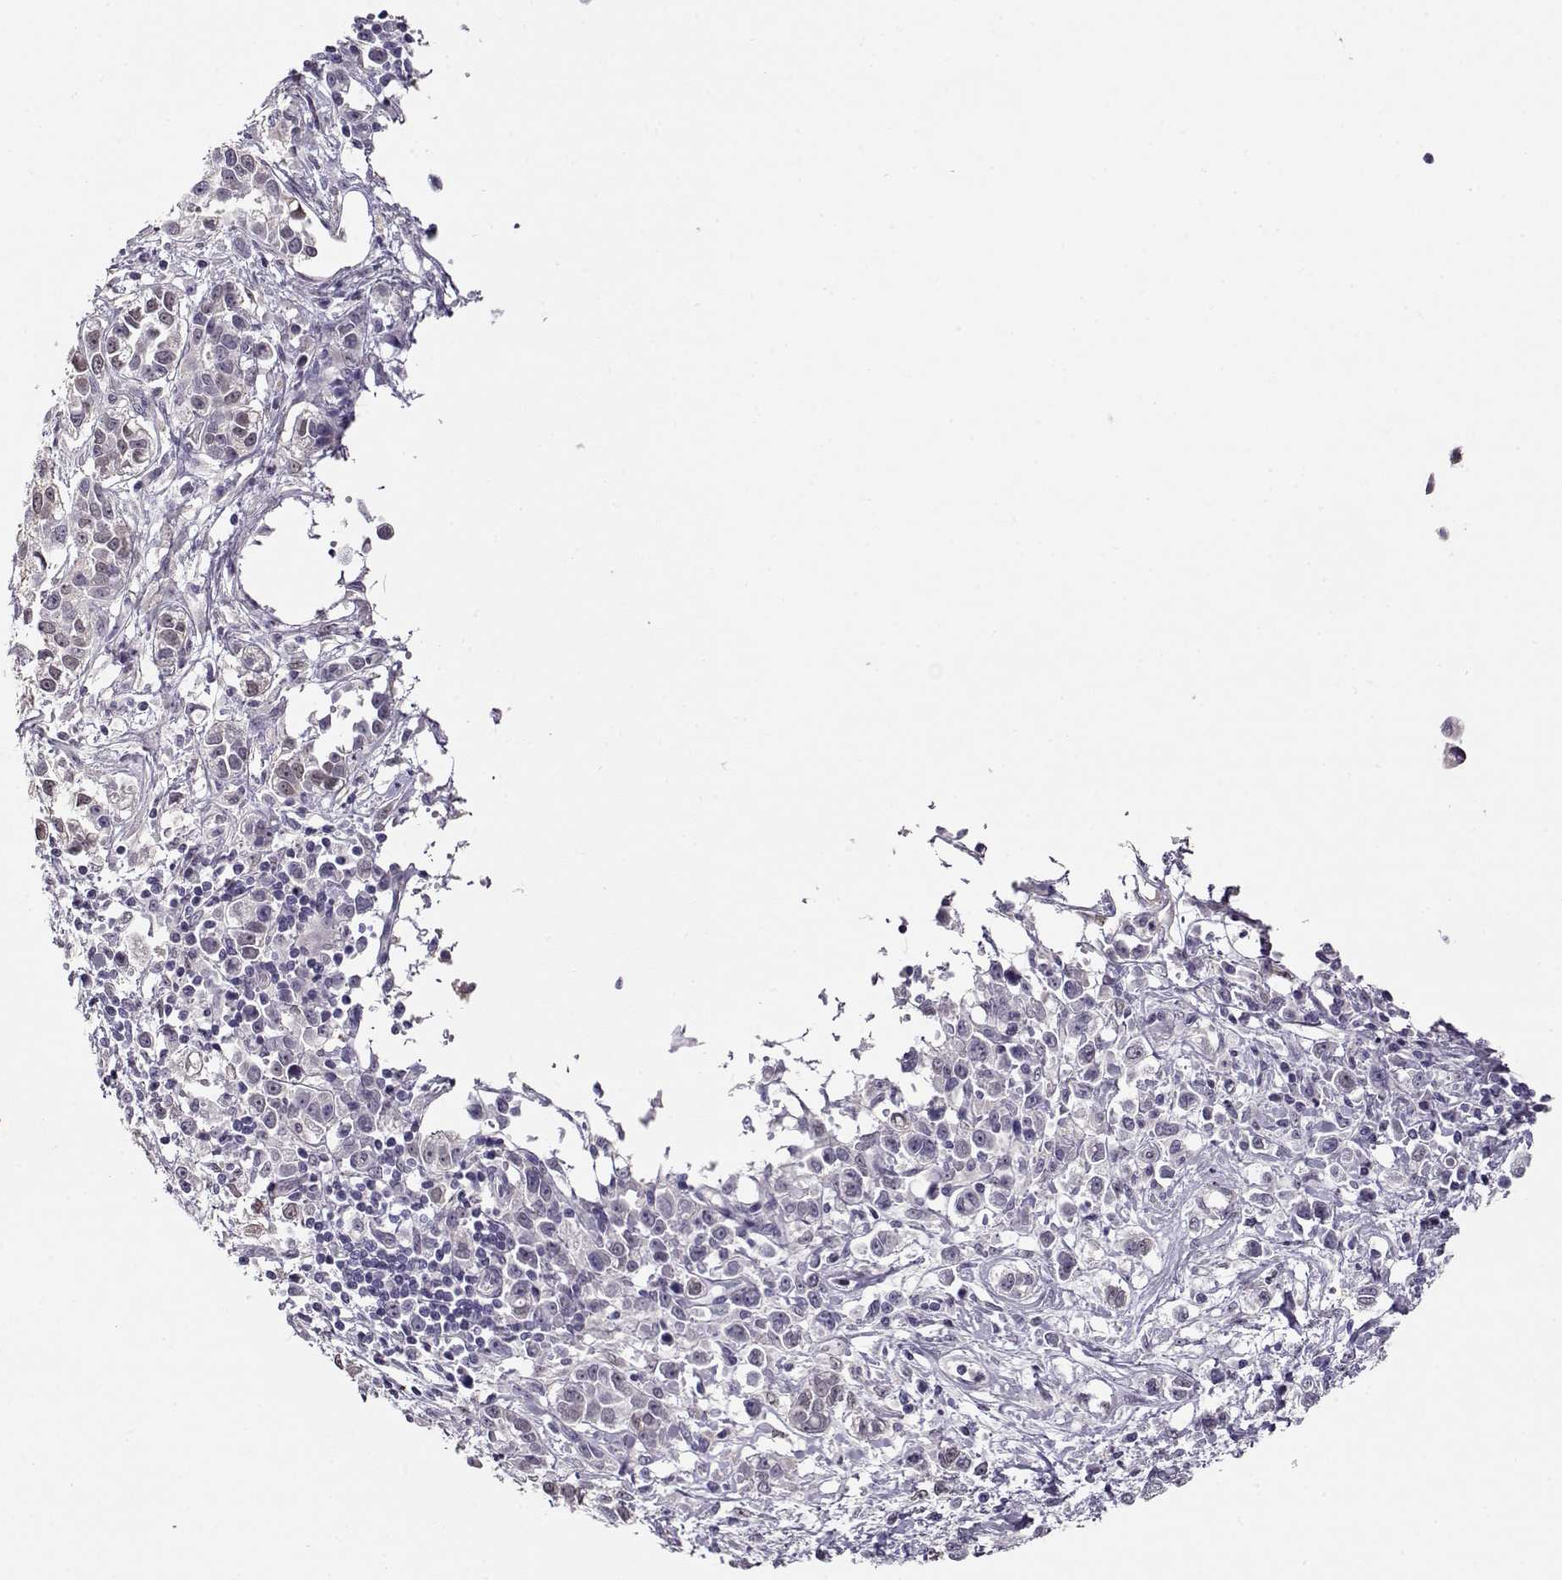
{"staining": {"intensity": "negative", "quantity": "none", "location": "none"}, "tissue": "stomach cancer", "cell_type": "Tumor cells", "image_type": "cancer", "snomed": [{"axis": "morphology", "description": "Adenocarcinoma, NOS"}, {"axis": "topography", "description": "Stomach"}], "caption": "An immunohistochemistry (IHC) micrograph of stomach cancer (adenocarcinoma) is shown. There is no staining in tumor cells of stomach cancer (adenocarcinoma).", "gene": "CCR8", "patient": {"sex": "male", "age": 93}}